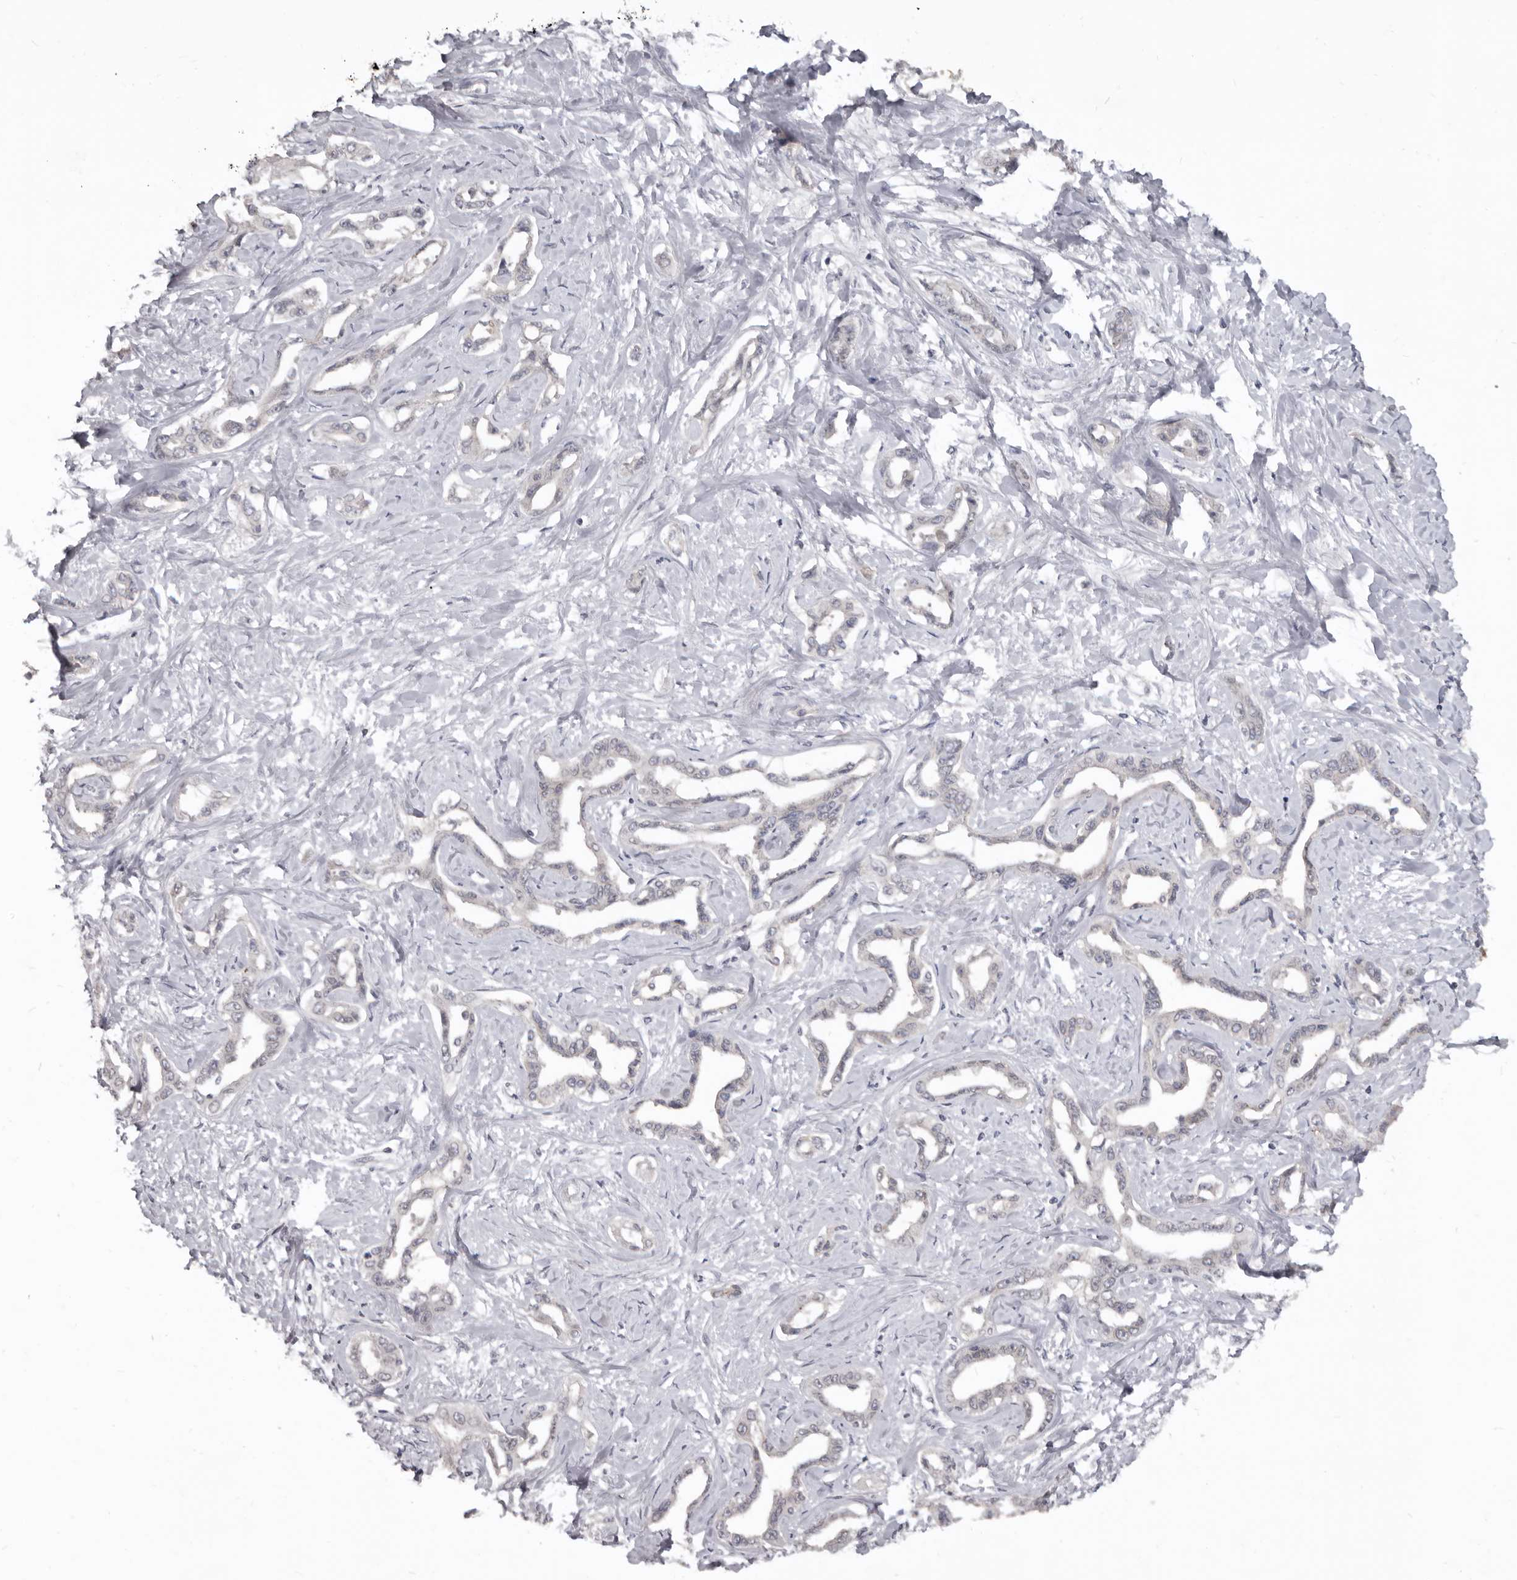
{"staining": {"intensity": "negative", "quantity": "none", "location": "none"}, "tissue": "liver cancer", "cell_type": "Tumor cells", "image_type": "cancer", "snomed": [{"axis": "morphology", "description": "Cholangiocarcinoma"}, {"axis": "topography", "description": "Liver"}], "caption": "A high-resolution histopathology image shows immunohistochemistry staining of liver cancer (cholangiocarcinoma), which reveals no significant expression in tumor cells.", "gene": "SULT1E1", "patient": {"sex": "male", "age": 59}}